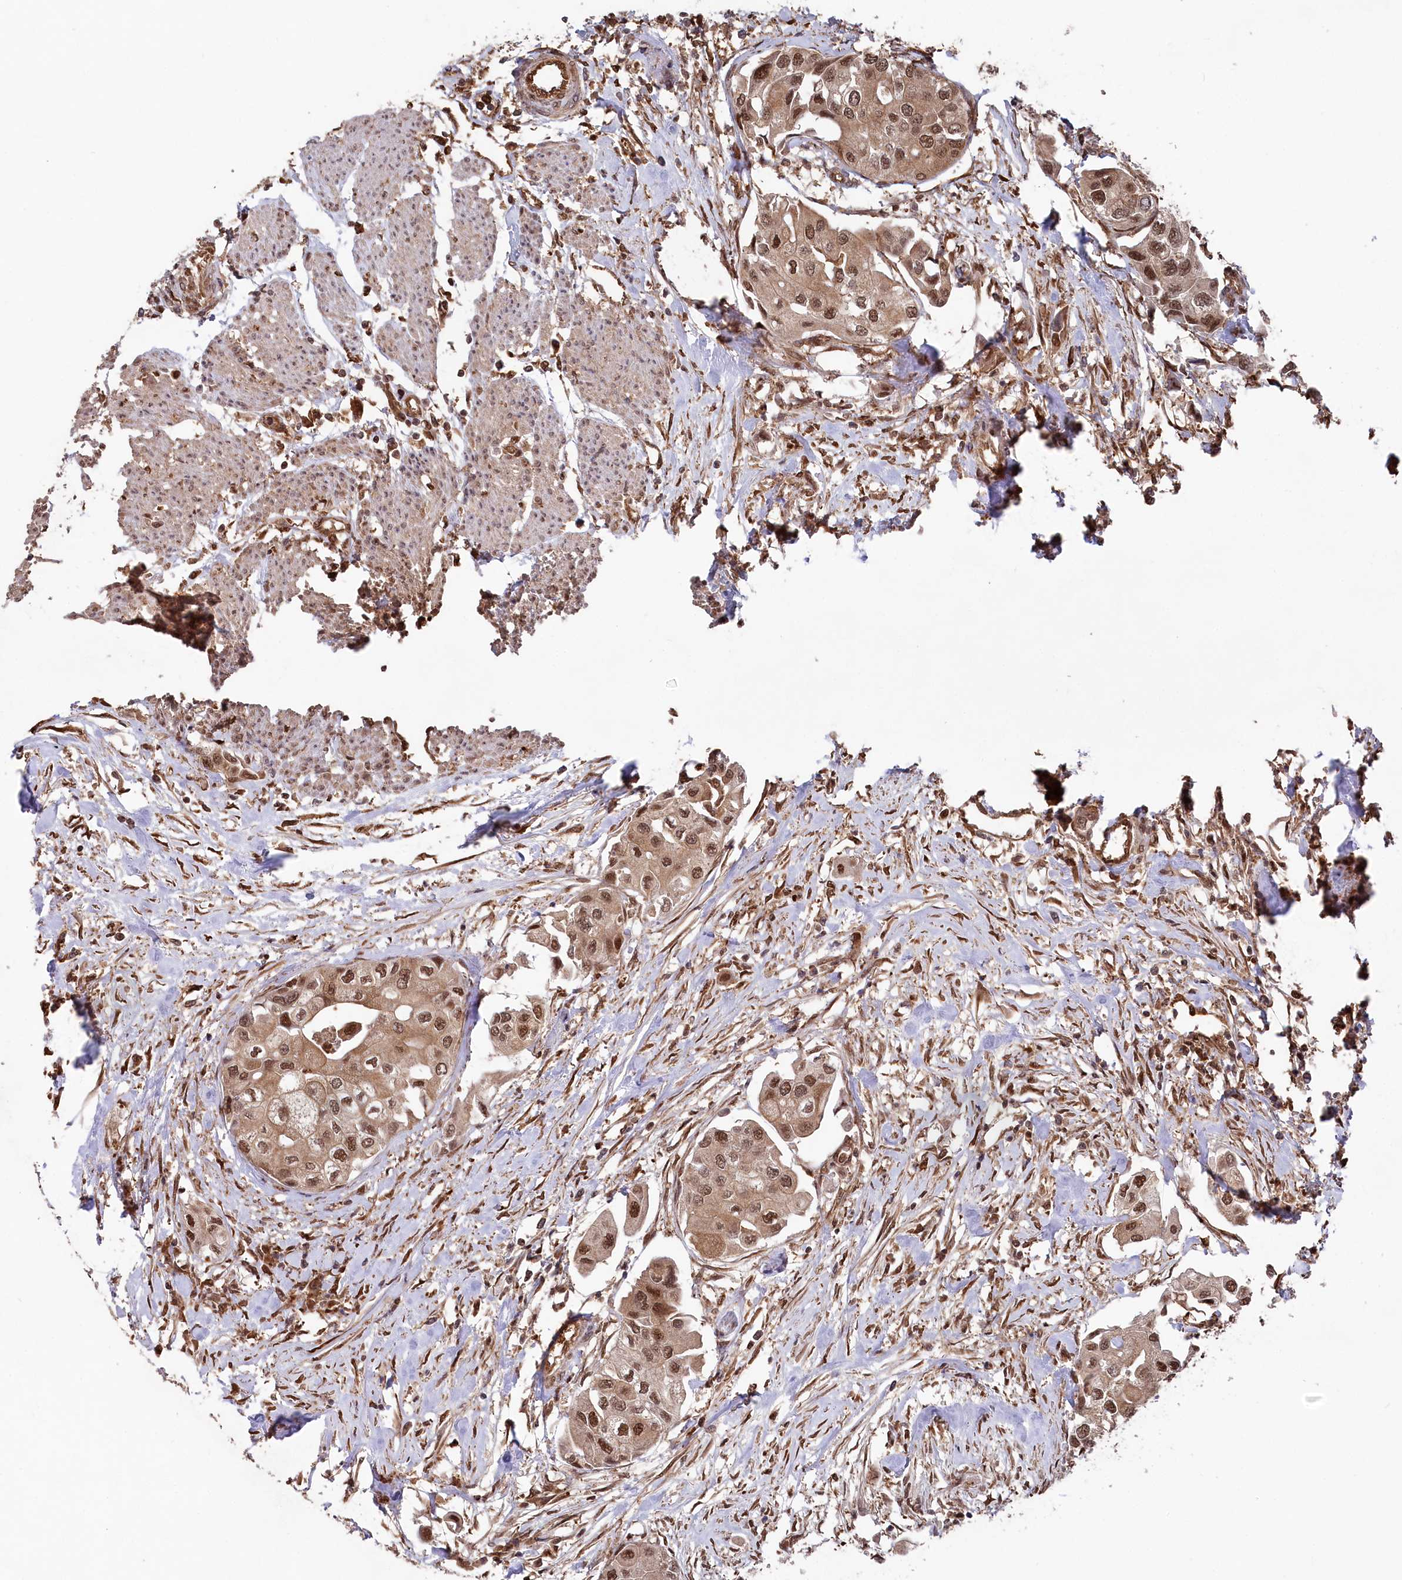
{"staining": {"intensity": "moderate", "quantity": ">75%", "location": "cytoplasmic/membranous,nuclear"}, "tissue": "urothelial cancer", "cell_type": "Tumor cells", "image_type": "cancer", "snomed": [{"axis": "morphology", "description": "Urothelial carcinoma, High grade"}, {"axis": "topography", "description": "Urinary bladder"}], "caption": "About >75% of tumor cells in urothelial carcinoma (high-grade) display moderate cytoplasmic/membranous and nuclear protein expression as visualized by brown immunohistochemical staining.", "gene": "PSMA1", "patient": {"sex": "male", "age": 64}}